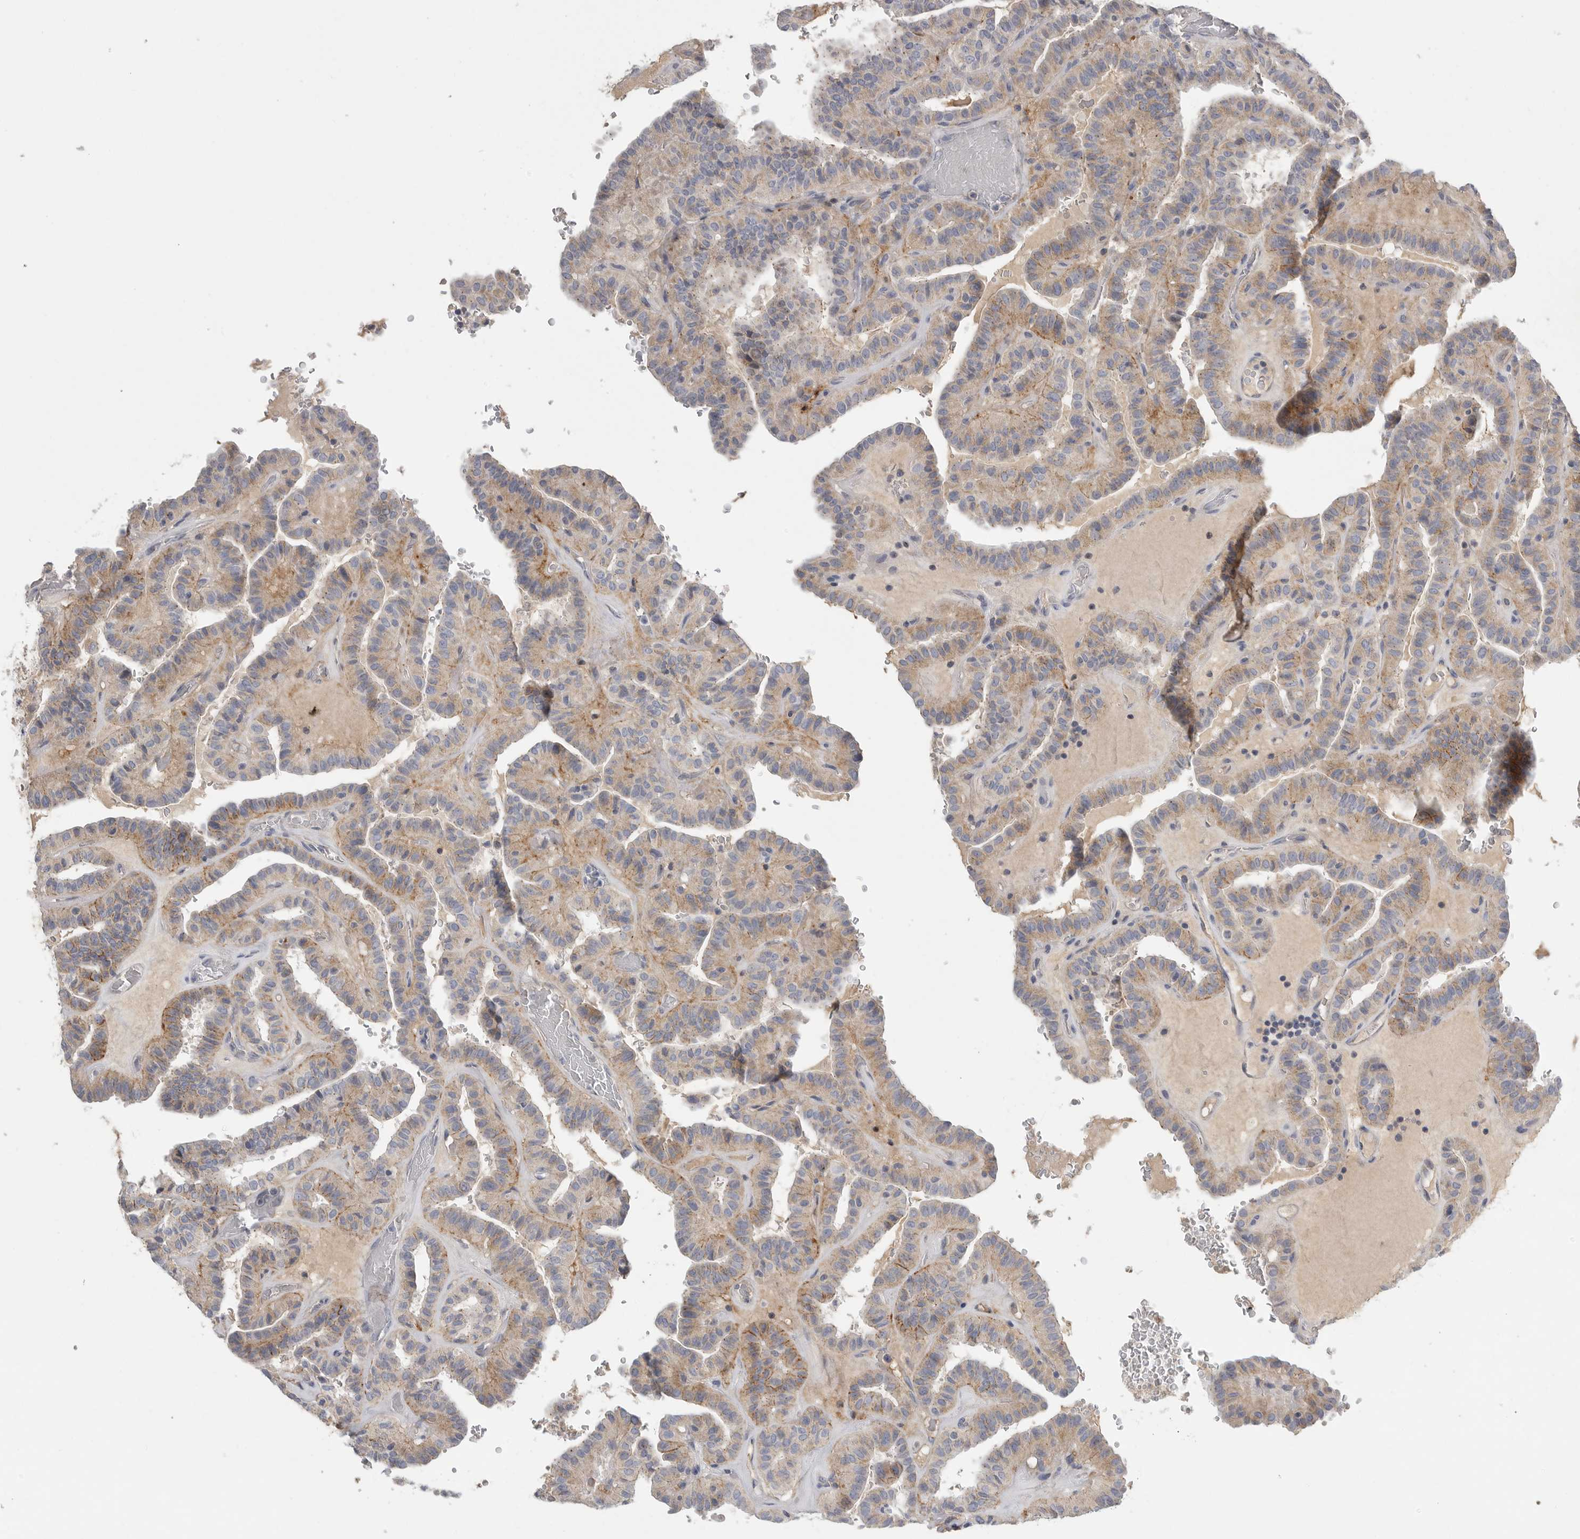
{"staining": {"intensity": "moderate", "quantity": ">75%", "location": "cytoplasmic/membranous"}, "tissue": "thyroid cancer", "cell_type": "Tumor cells", "image_type": "cancer", "snomed": [{"axis": "morphology", "description": "Papillary adenocarcinoma, NOS"}, {"axis": "topography", "description": "Thyroid gland"}], "caption": "Papillary adenocarcinoma (thyroid) stained with a brown dye demonstrates moderate cytoplasmic/membranous positive positivity in about >75% of tumor cells.", "gene": "SDC3", "patient": {"sex": "male", "age": 77}}